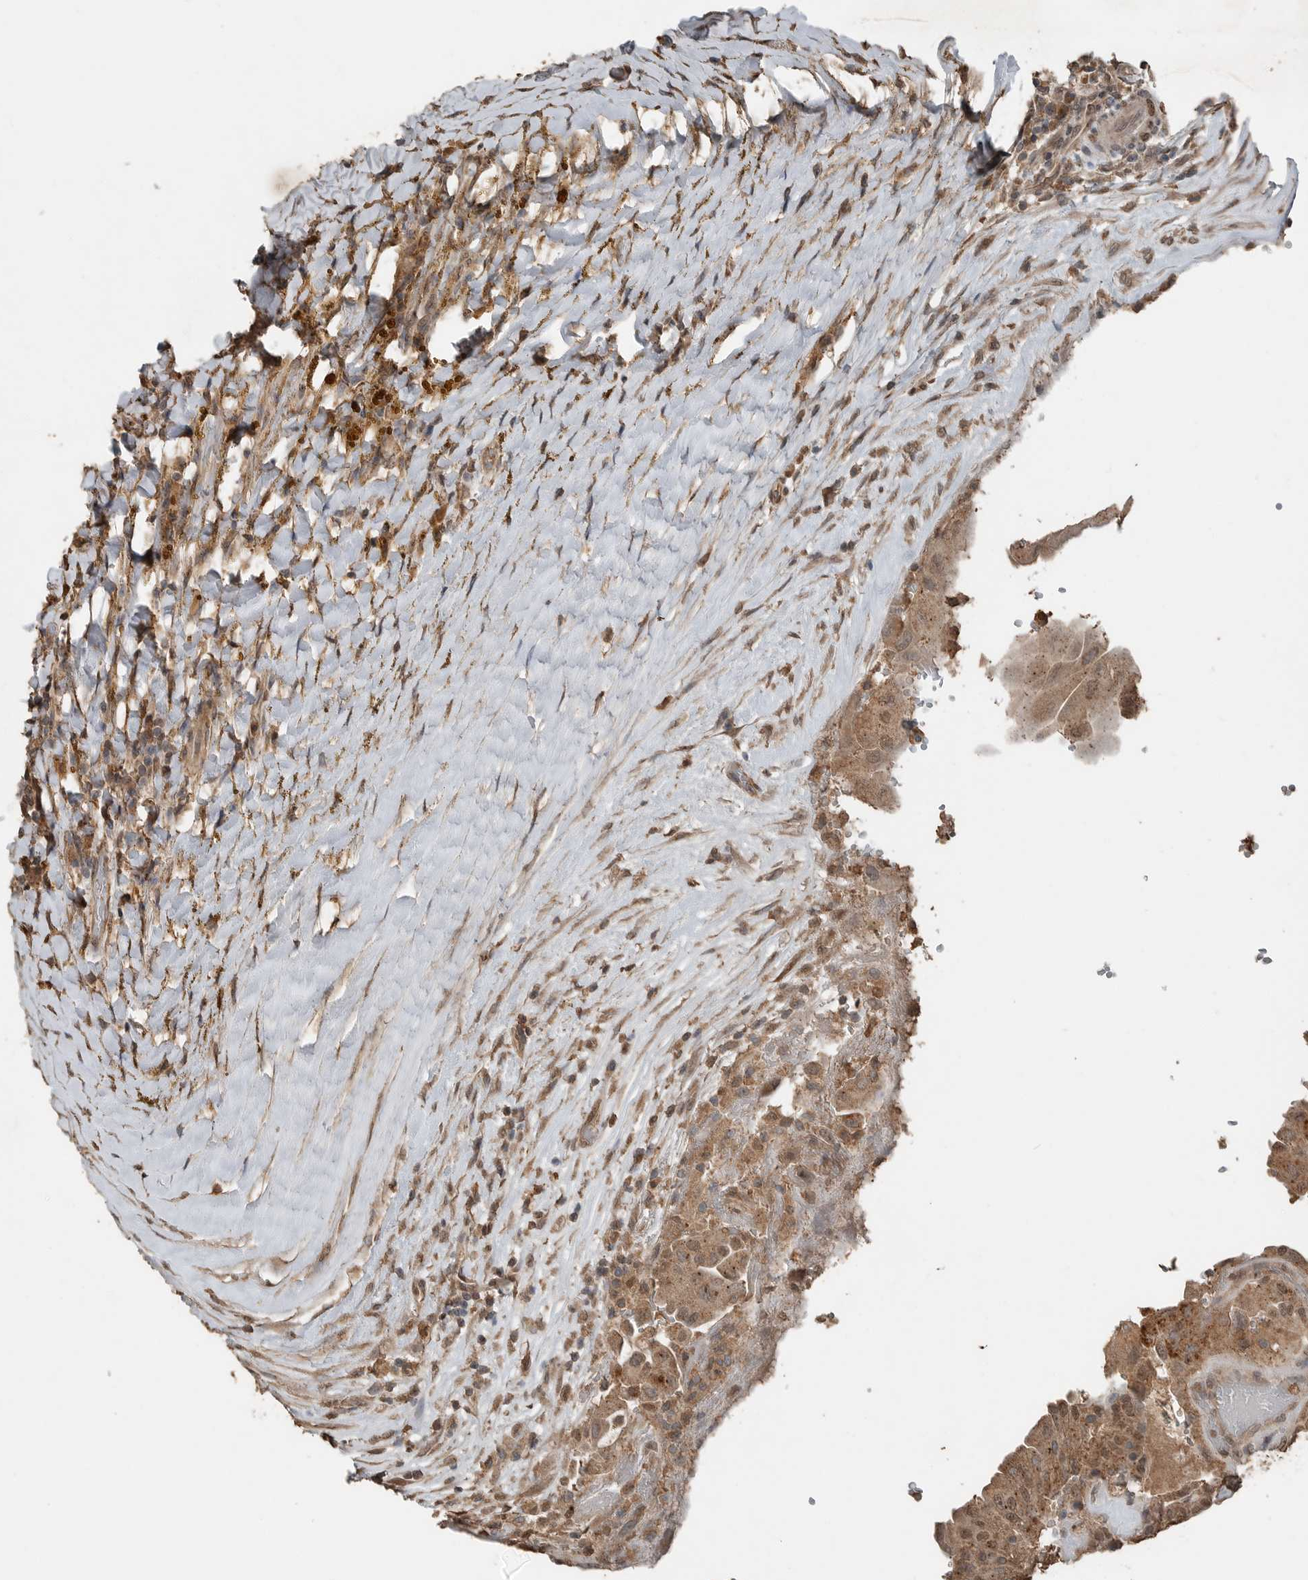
{"staining": {"intensity": "moderate", "quantity": ">75%", "location": "cytoplasmic/membranous,nuclear"}, "tissue": "thyroid cancer", "cell_type": "Tumor cells", "image_type": "cancer", "snomed": [{"axis": "morphology", "description": "Papillary adenocarcinoma, NOS"}, {"axis": "topography", "description": "Thyroid gland"}], "caption": "Human thyroid cancer (papillary adenocarcinoma) stained with a brown dye demonstrates moderate cytoplasmic/membranous and nuclear positive staining in about >75% of tumor cells.", "gene": "BLZF1", "patient": {"sex": "male", "age": 77}}